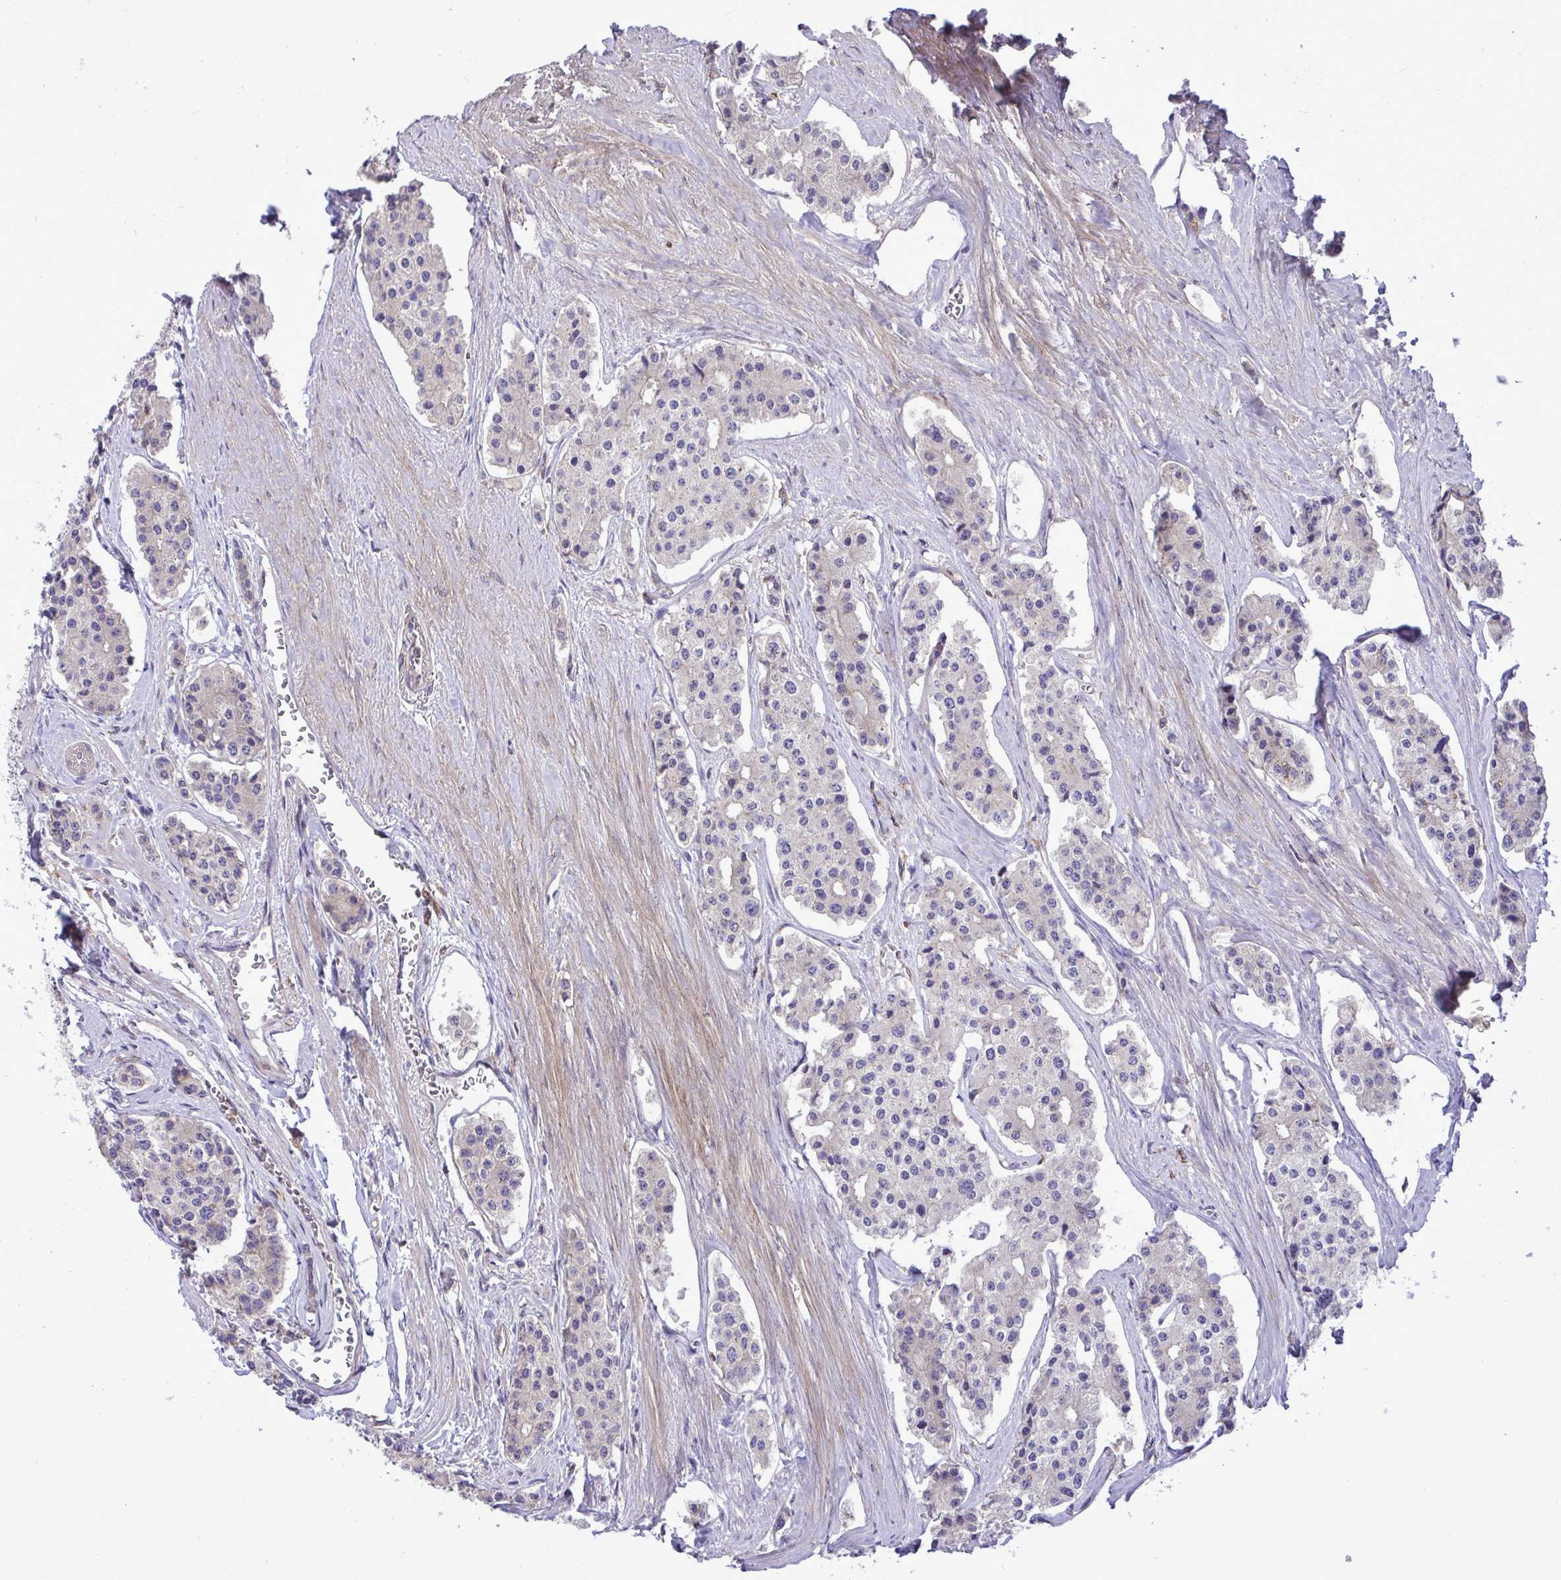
{"staining": {"intensity": "negative", "quantity": "none", "location": "none"}, "tissue": "carcinoid", "cell_type": "Tumor cells", "image_type": "cancer", "snomed": [{"axis": "morphology", "description": "Carcinoid, malignant, NOS"}, {"axis": "topography", "description": "Small intestine"}], "caption": "Immunohistochemistry of carcinoid (malignant) demonstrates no expression in tumor cells.", "gene": "GRB14", "patient": {"sex": "female", "age": 65}}